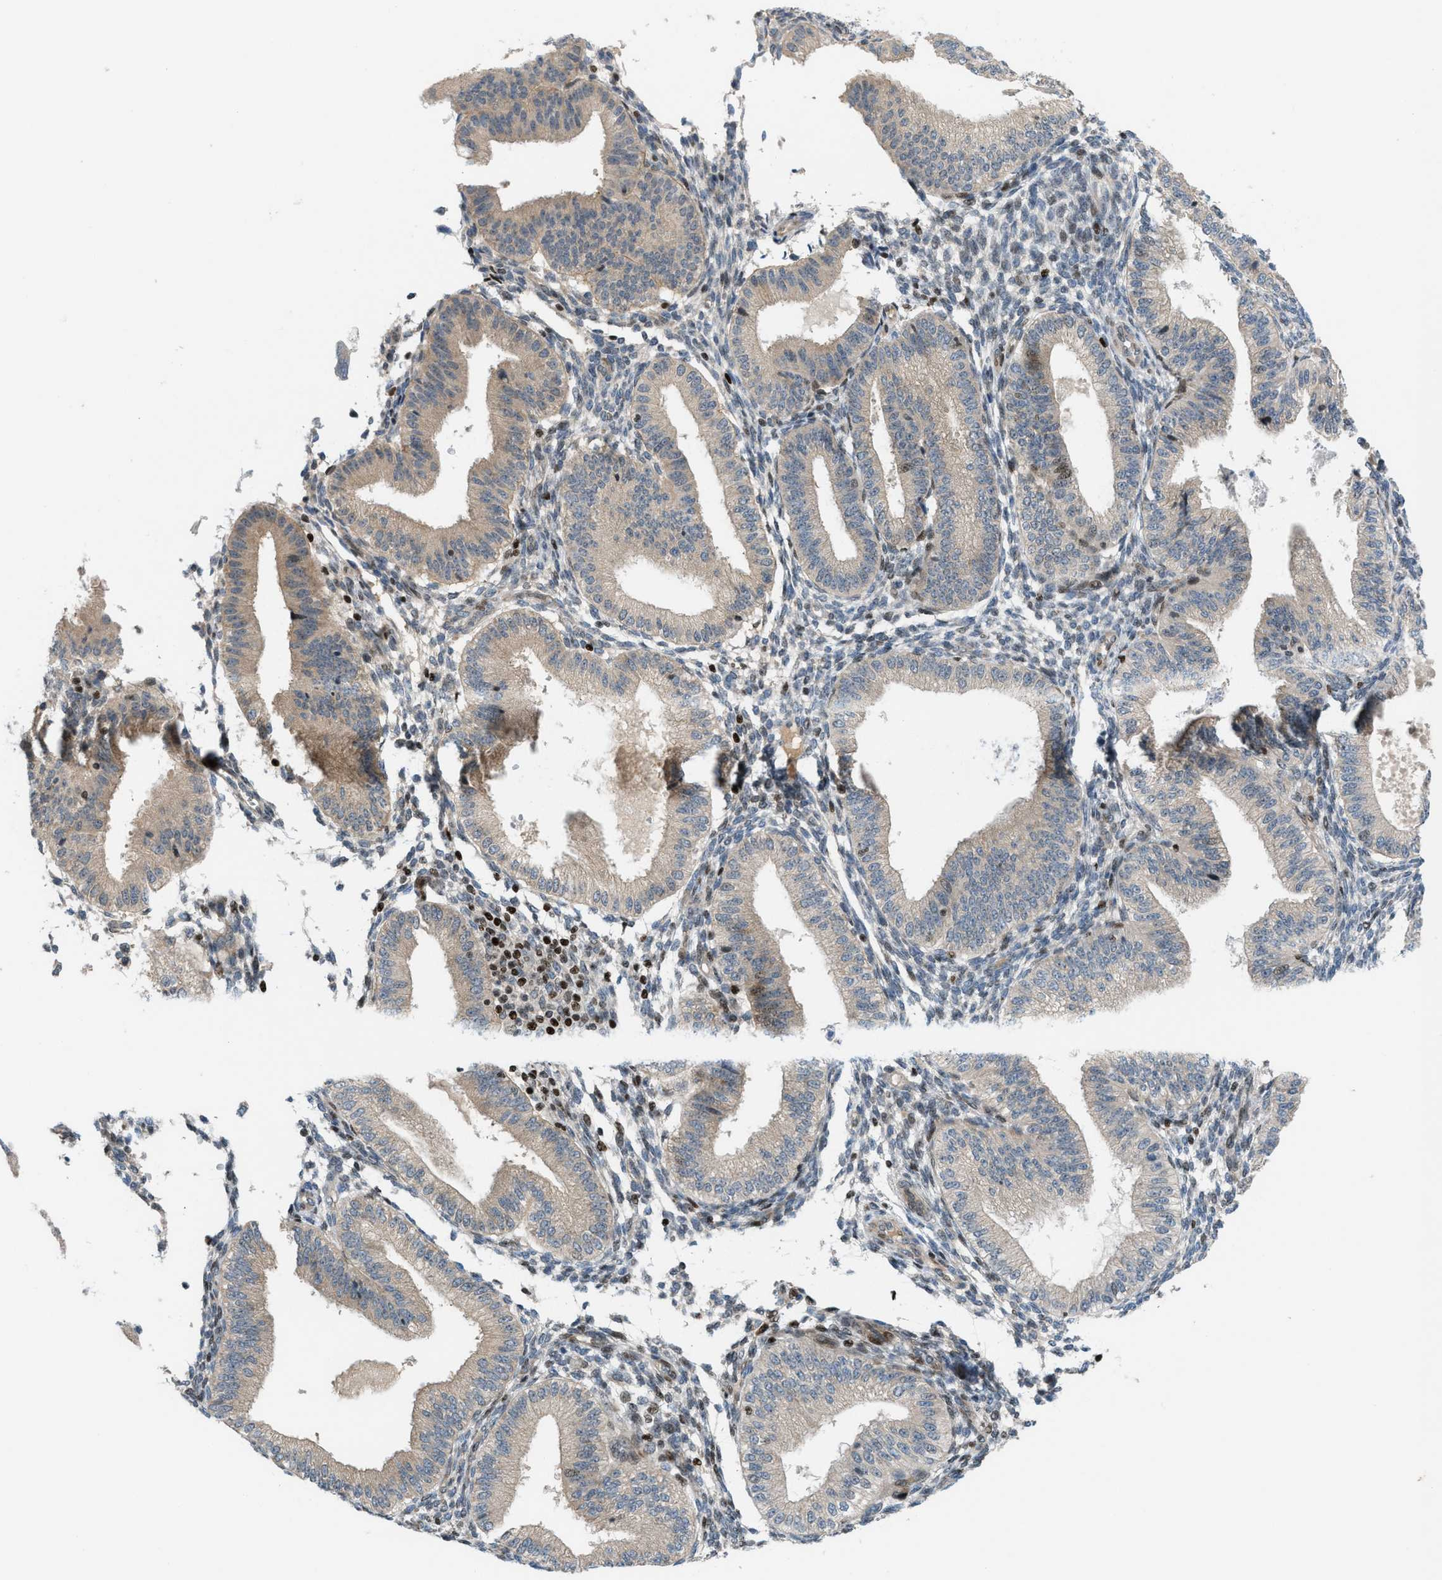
{"staining": {"intensity": "weak", "quantity": "<25%", "location": "nuclear"}, "tissue": "endometrium", "cell_type": "Cells in endometrial stroma", "image_type": "normal", "snomed": [{"axis": "morphology", "description": "Normal tissue, NOS"}, {"axis": "topography", "description": "Endometrium"}], "caption": "Immunohistochemical staining of benign endometrium displays no significant staining in cells in endometrial stroma. (Stains: DAB IHC with hematoxylin counter stain, Microscopy: brightfield microscopy at high magnification).", "gene": "ZNF276", "patient": {"sex": "female", "age": 39}}